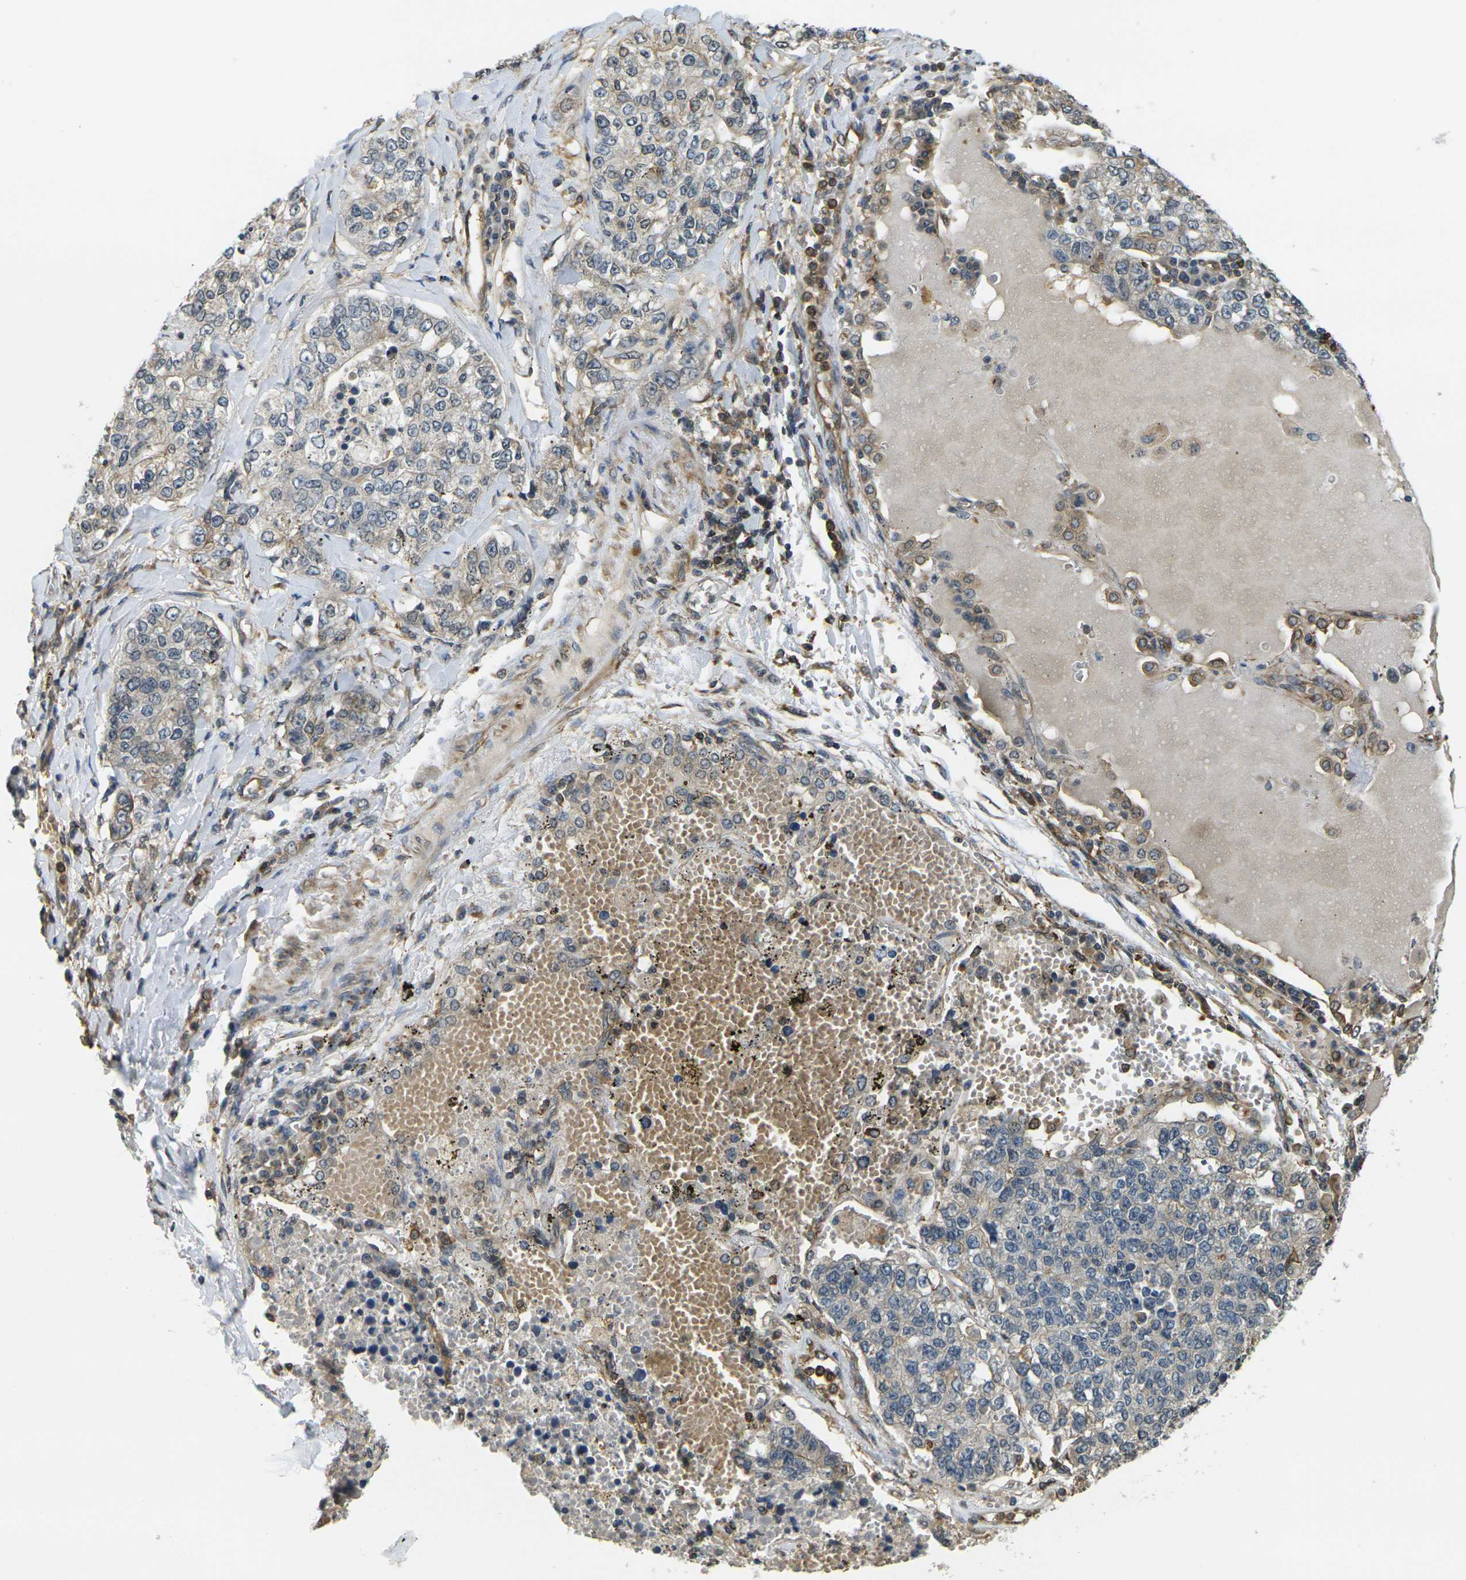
{"staining": {"intensity": "weak", "quantity": ">75%", "location": "cytoplasmic/membranous"}, "tissue": "lung cancer", "cell_type": "Tumor cells", "image_type": "cancer", "snomed": [{"axis": "morphology", "description": "Adenocarcinoma, NOS"}, {"axis": "topography", "description": "Lung"}], "caption": "Adenocarcinoma (lung) stained with a protein marker displays weak staining in tumor cells.", "gene": "CAST", "patient": {"sex": "male", "age": 49}}